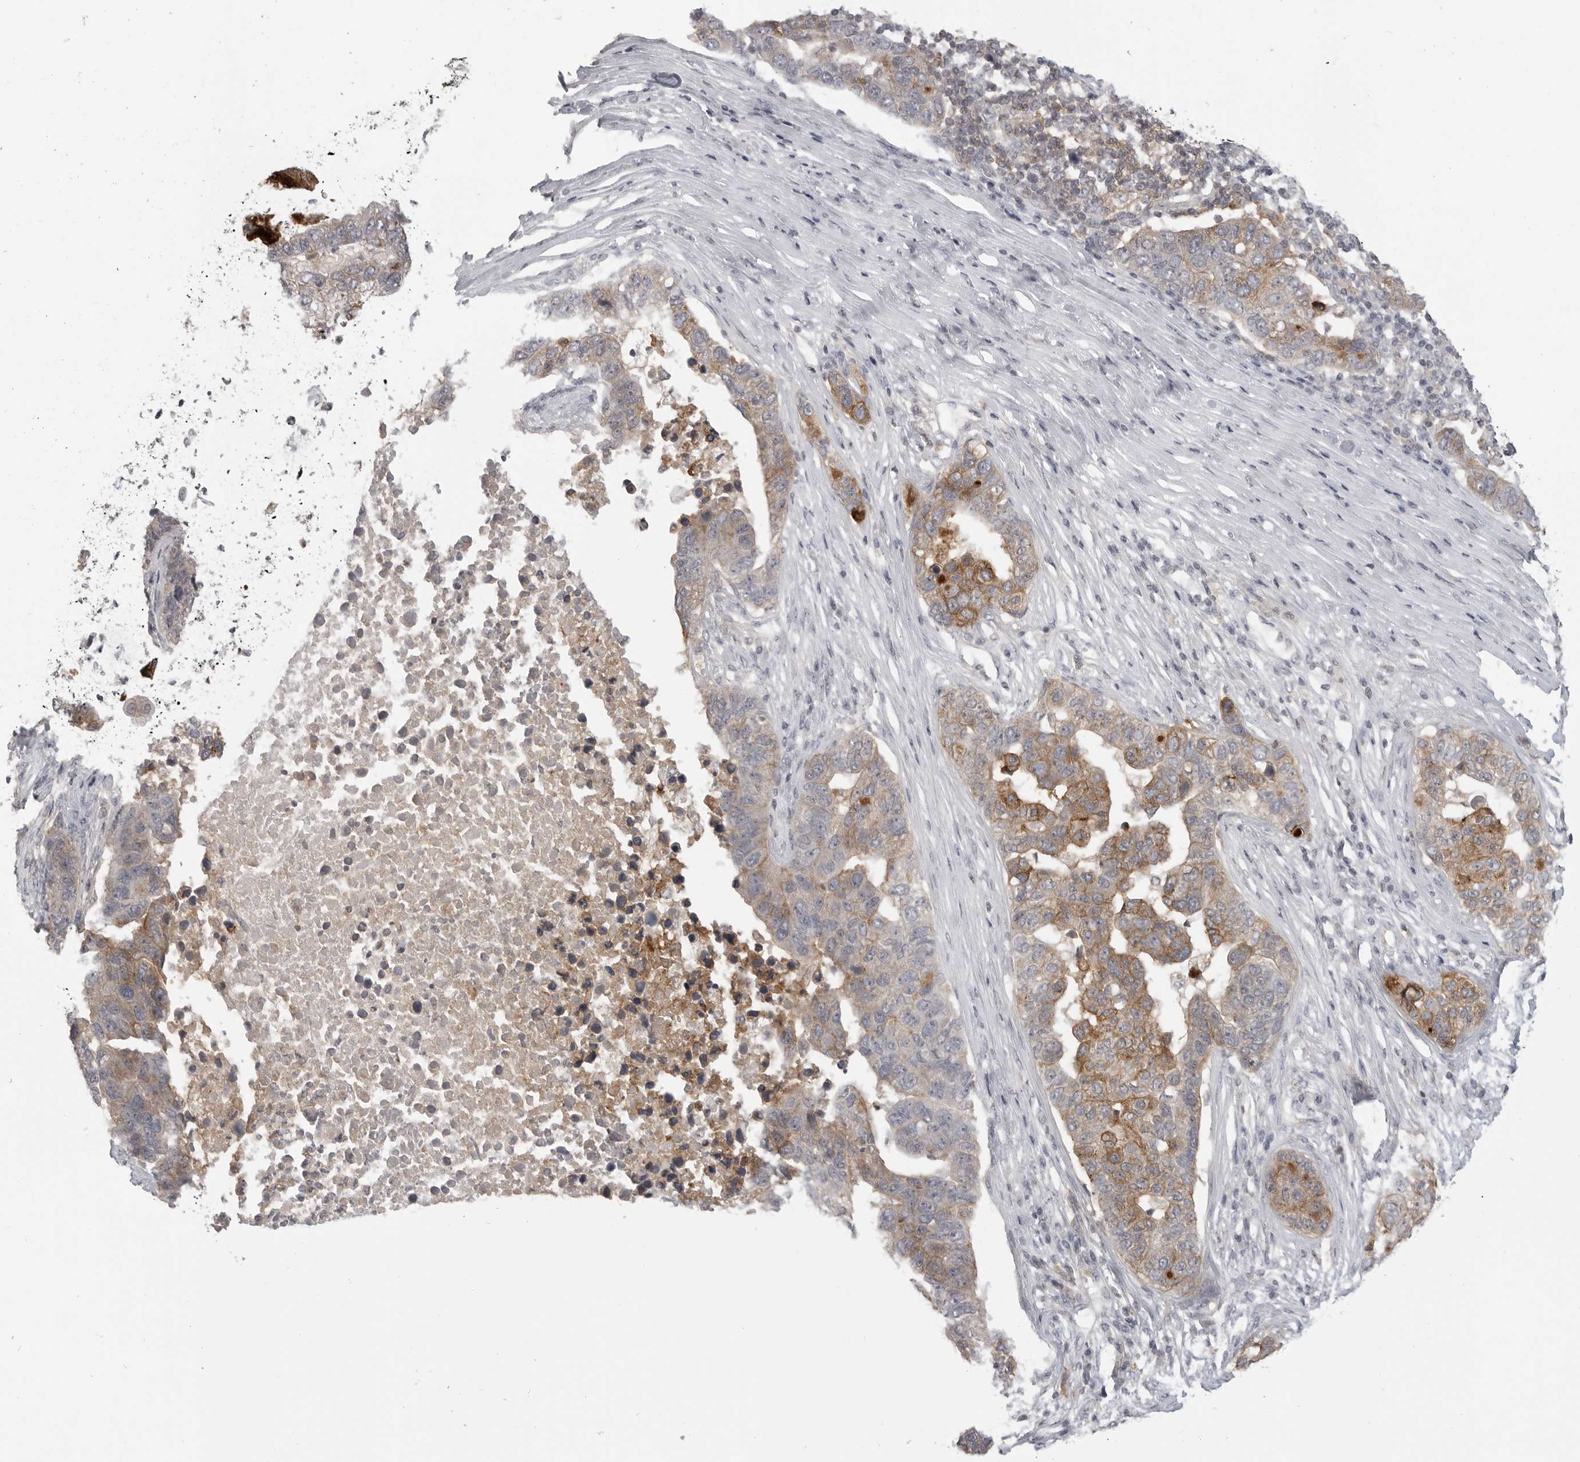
{"staining": {"intensity": "moderate", "quantity": ">75%", "location": "cytoplasmic/membranous"}, "tissue": "pancreatic cancer", "cell_type": "Tumor cells", "image_type": "cancer", "snomed": [{"axis": "morphology", "description": "Adenocarcinoma, NOS"}, {"axis": "topography", "description": "Pancreas"}], "caption": "Tumor cells reveal medium levels of moderate cytoplasmic/membranous expression in approximately >75% of cells in pancreatic cancer (adenocarcinoma).", "gene": "IFNGR1", "patient": {"sex": "female", "age": 61}}